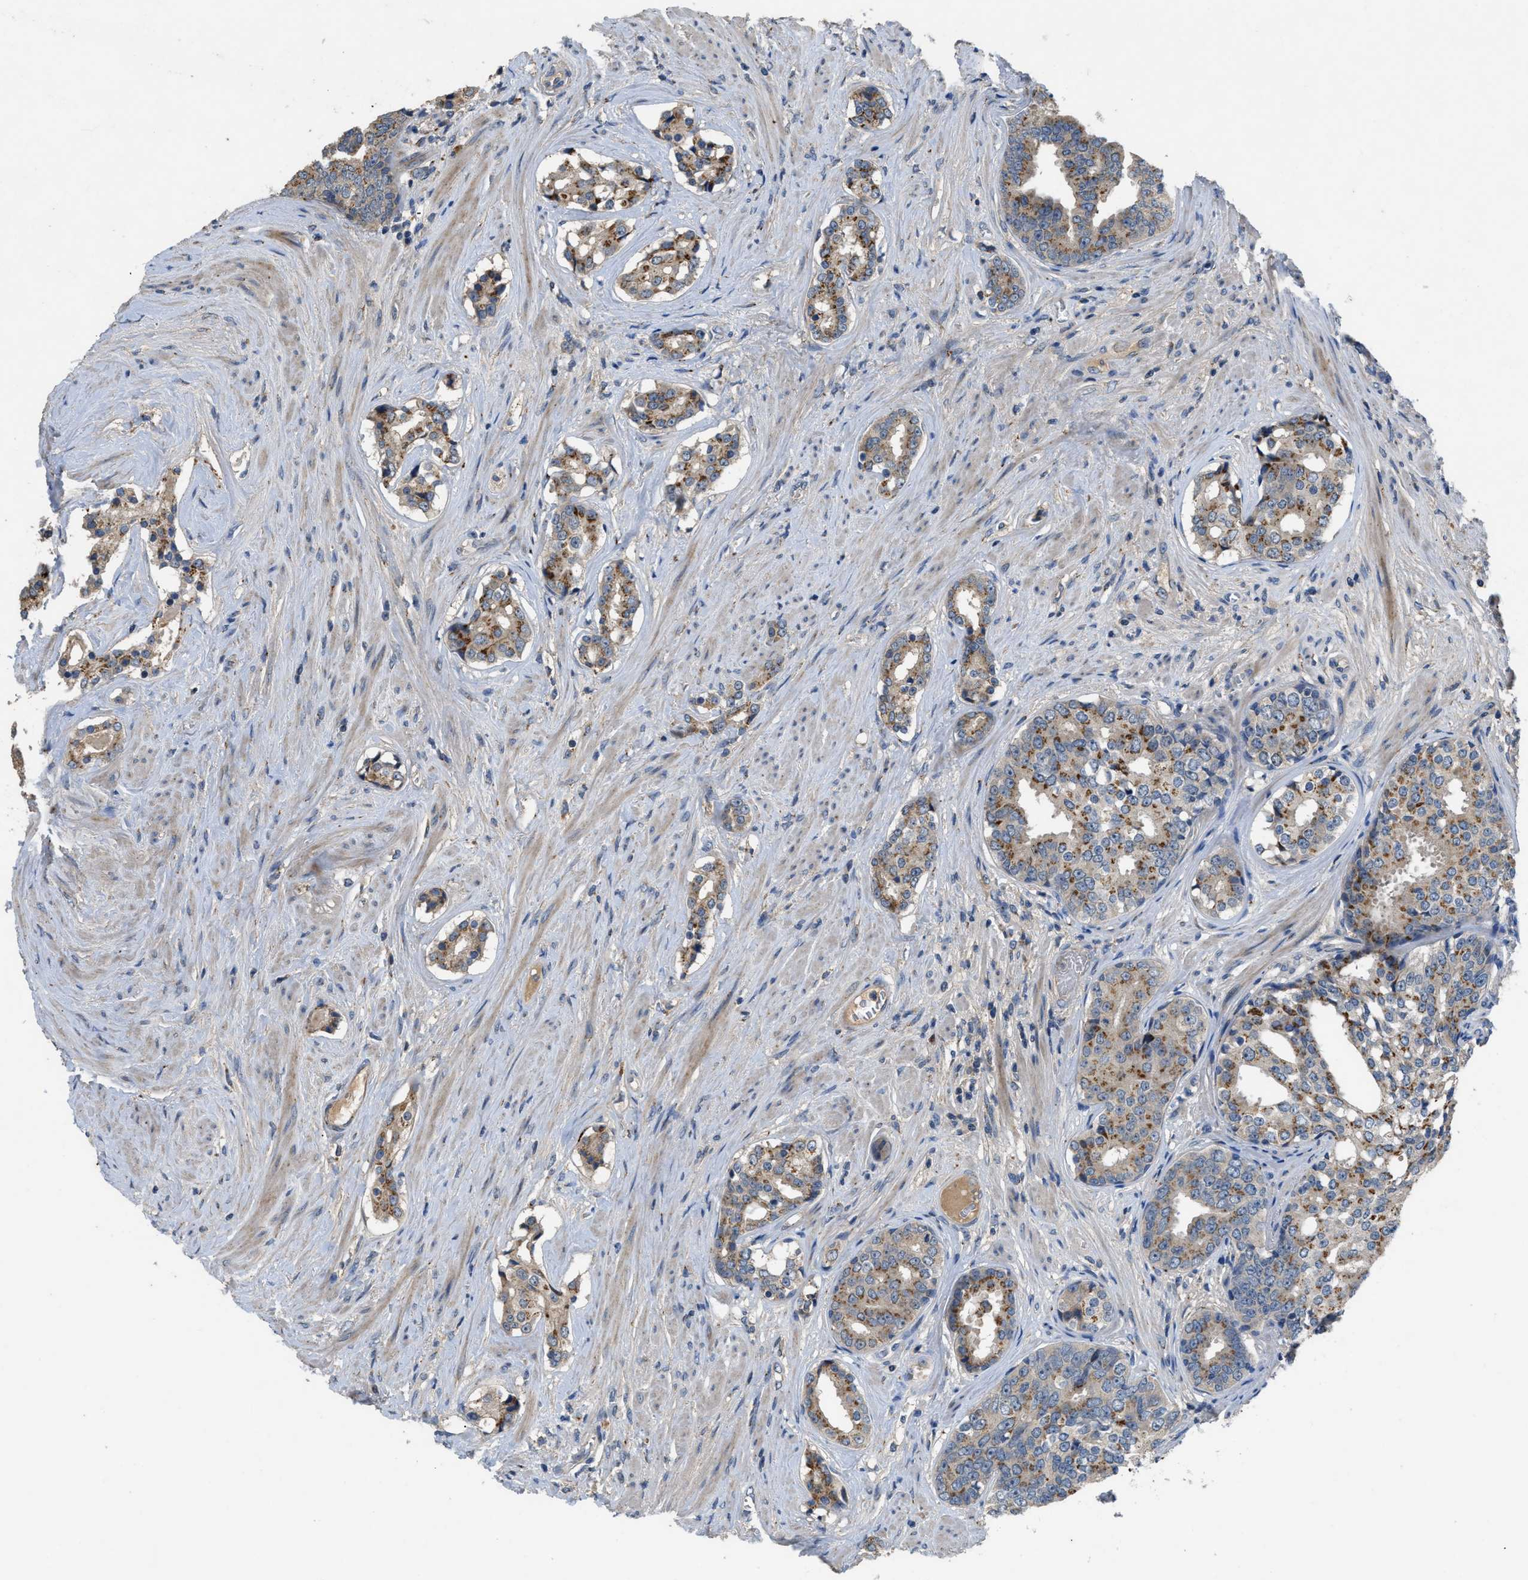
{"staining": {"intensity": "moderate", "quantity": ">75%", "location": "cytoplasmic/membranous"}, "tissue": "prostate cancer", "cell_type": "Tumor cells", "image_type": "cancer", "snomed": [{"axis": "morphology", "description": "Adenocarcinoma, High grade"}, {"axis": "topography", "description": "Prostate"}], "caption": "IHC (DAB) staining of human prostate high-grade adenocarcinoma shows moderate cytoplasmic/membranous protein expression in about >75% of tumor cells.", "gene": "SIK2", "patient": {"sex": "male", "age": 71}}